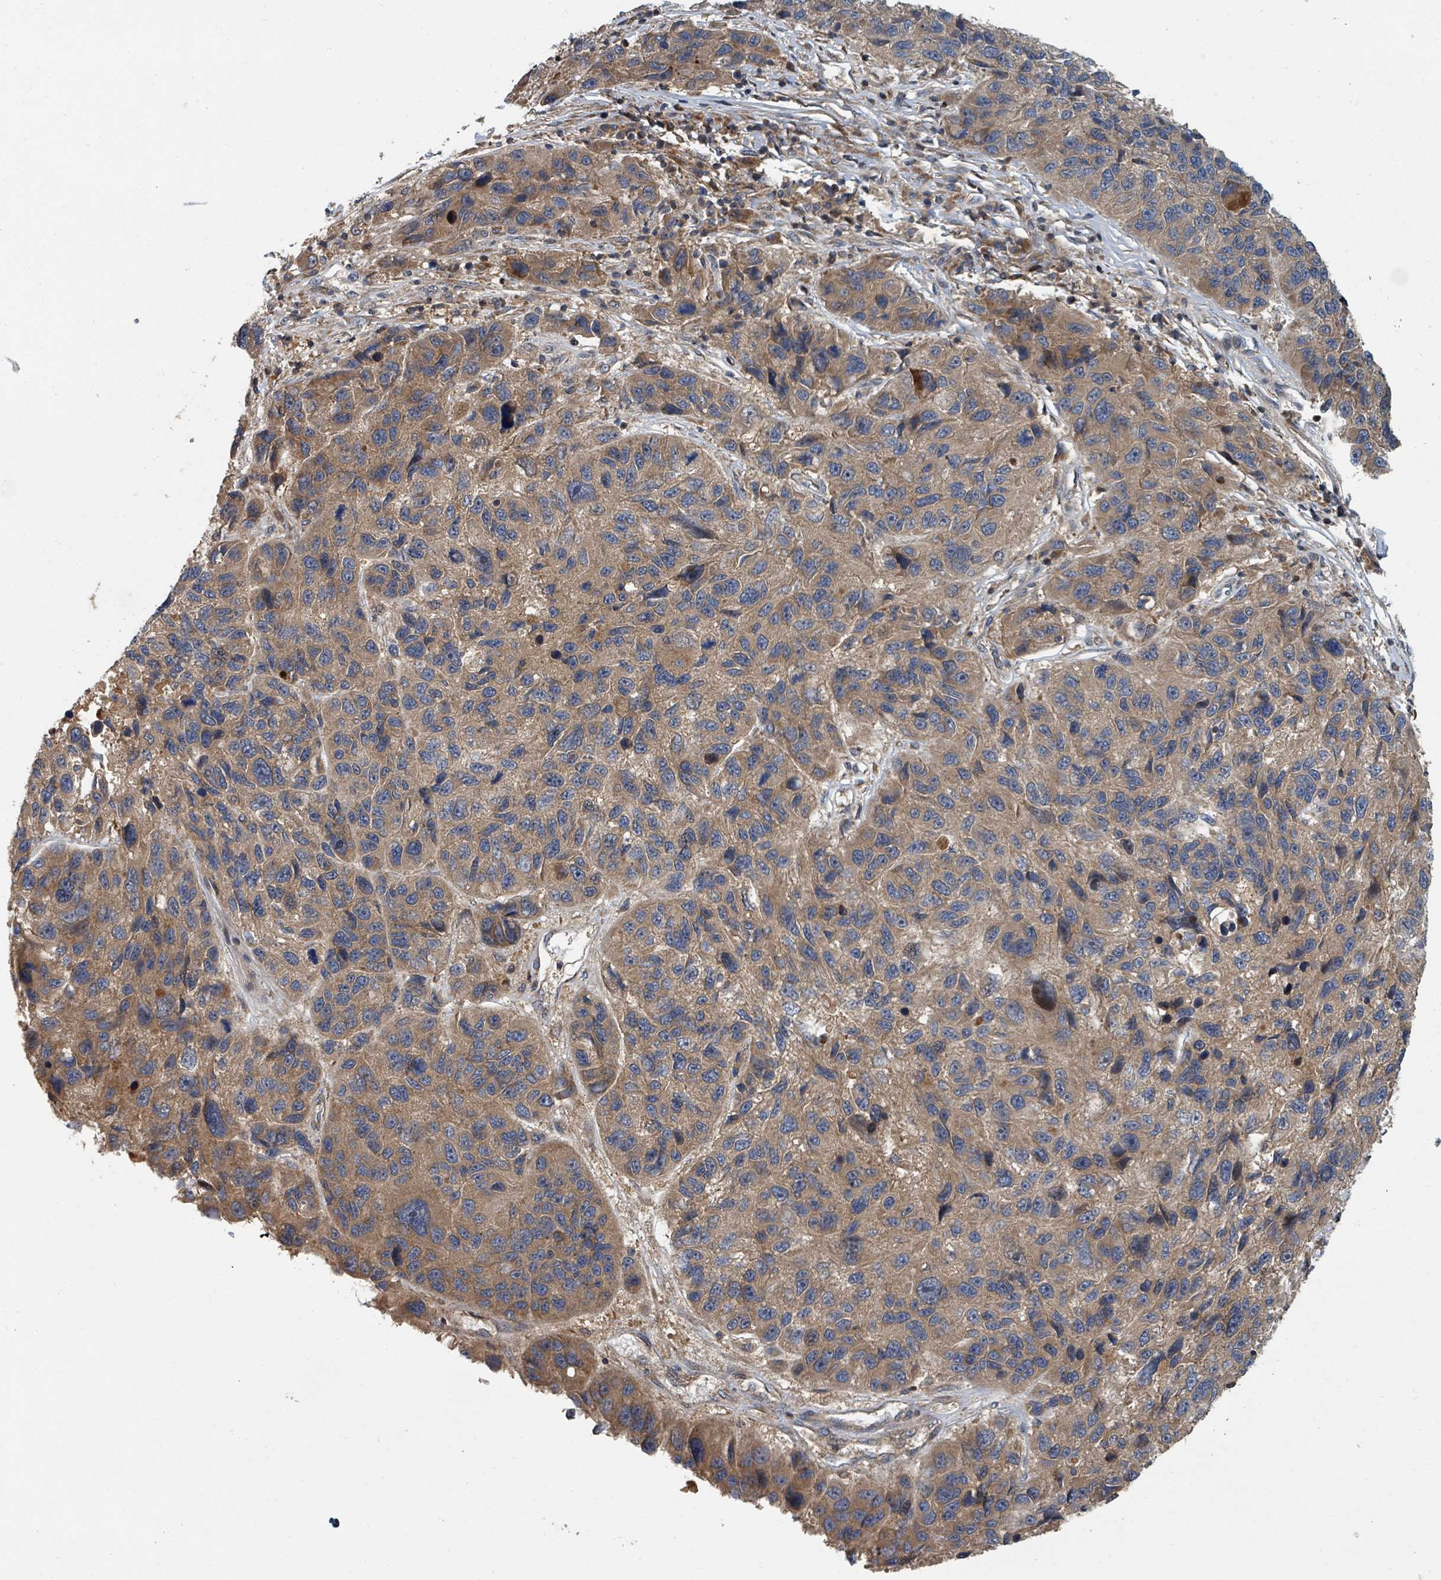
{"staining": {"intensity": "moderate", "quantity": "<25%", "location": "cytoplasmic/membranous"}, "tissue": "melanoma", "cell_type": "Tumor cells", "image_type": "cancer", "snomed": [{"axis": "morphology", "description": "Malignant melanoma, NOS"}, {"axis": "topography", "description": "Skin"}], "caption": "Malignant melanoma tissue displays moderate cytoplasmic/membranous positivity in about <25% of tumor cells", "gene": "DPM1", "patient": {"sex": "male", "age": 53}}